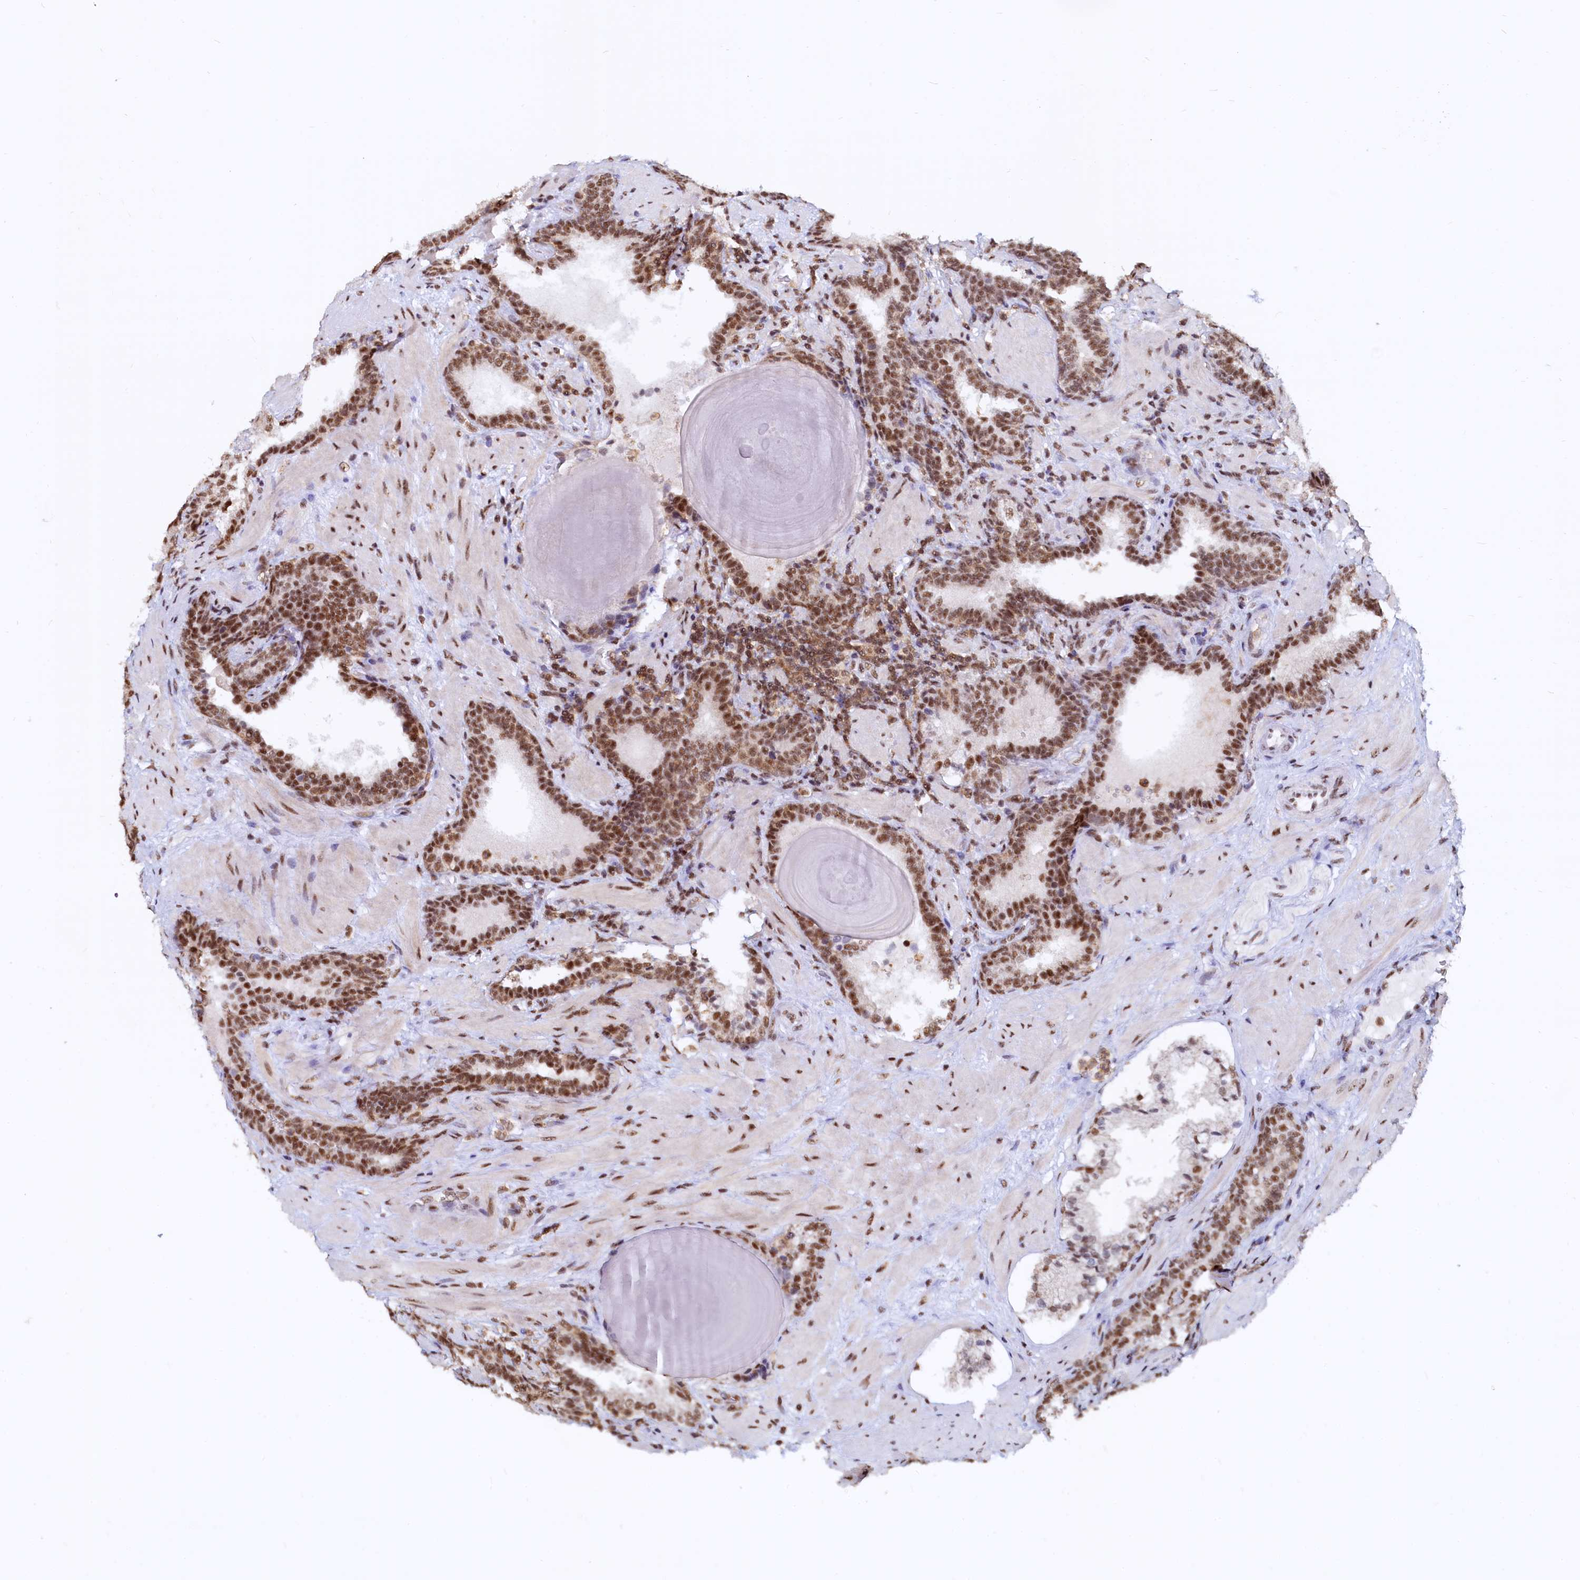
{"staining": {"intensity": "strong", "quantity": ">75%", "location": "nuclear"}, "tissue": "prostate cancer", "cell_type": "Tumor cells", "image_type": "cancer", "snomed": [{"axis": "morphology", "description": "Adenocarcinoma, Low grade"}, {"axis": "topography", "description": "Prostate"}], "caption": "Prostate cancer (adenocarcinoma (low-grade)) stained for a protein (brown) demonstrates strong nuclear positive staining in approximately >75% of tumor cells.", "gene": "RSRC2", "patient": {"sex": "male", "age": 60}}